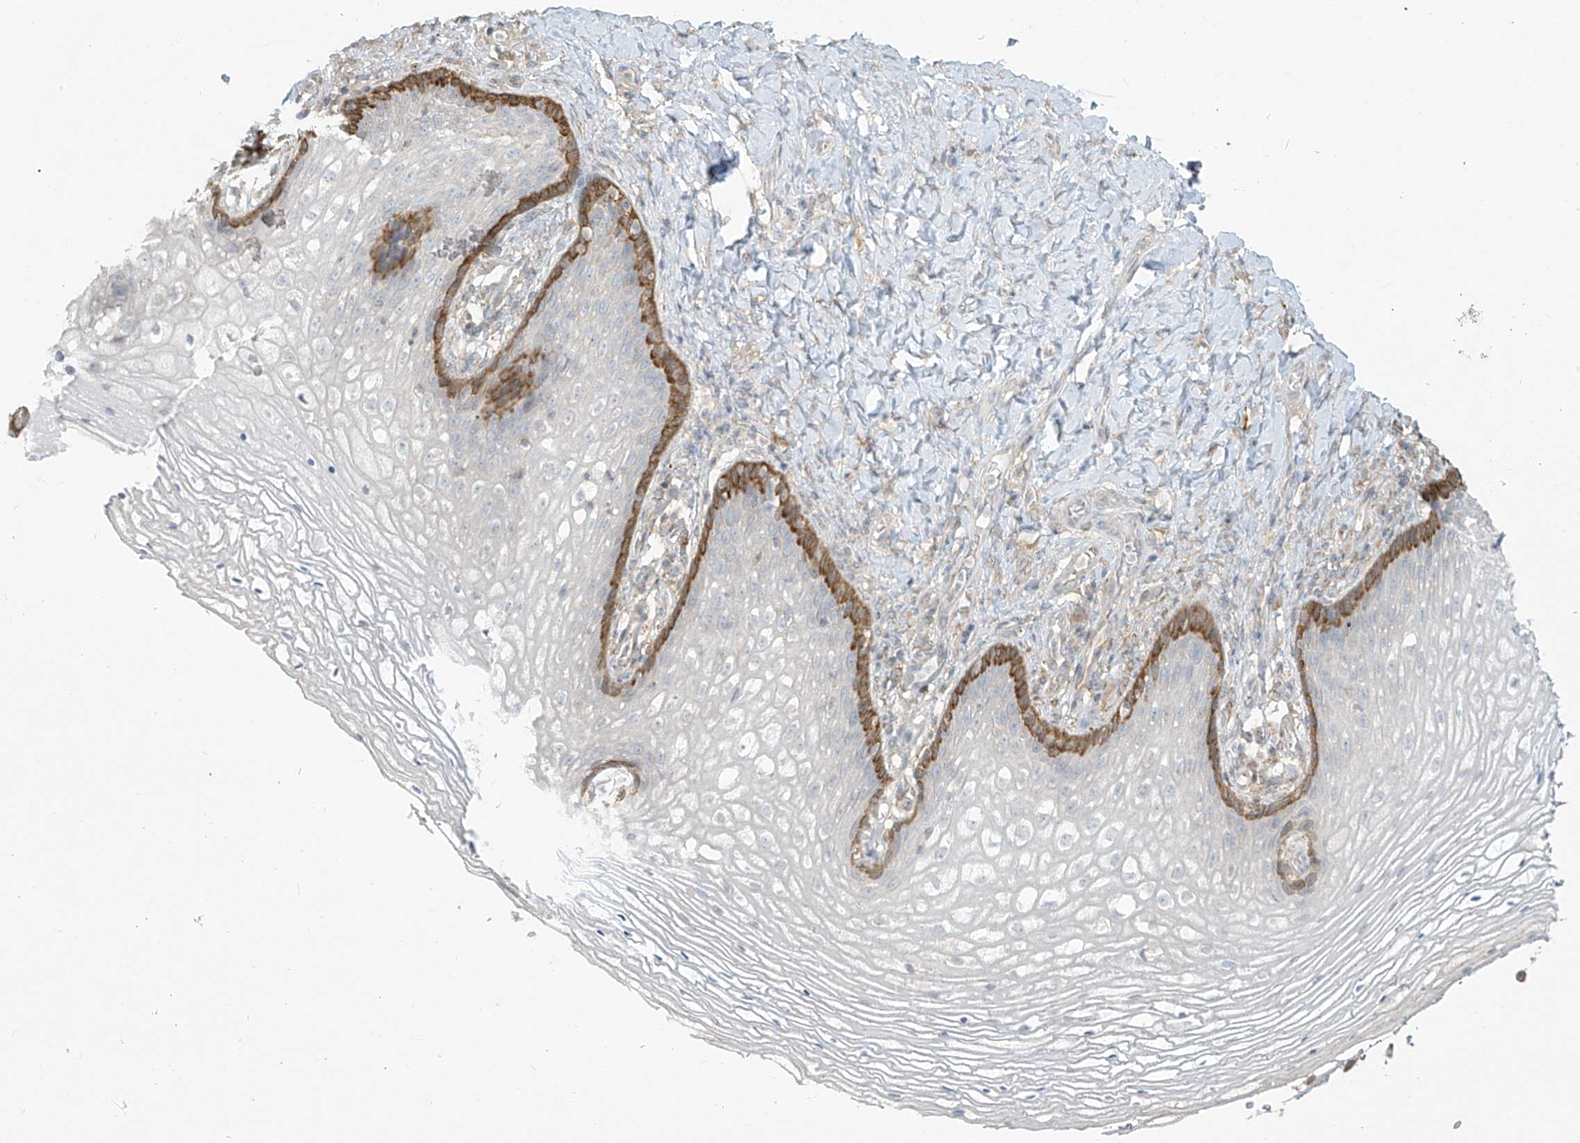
{"staining": {"intensity": "moderate", "quantity": "<25%", "location": "cytoplasmic/membranous"}, "tissue": "vagina", "cell_type": "Squamous epithelial cells", "image_type": "normal", "snomed": [{"axis": "morphology", "description": "Normal tissue, NOS"}, {"axis": "topography", "description": "Vagina"}], "caption": "Vagina stained with DAB (3,3'-diaminobenzidine) immunohistochemistry (IHC) exhibits low levels of moderate cytoplasmic/membranous staining in about <25% of squamous epithelial cells.", "gene": "TAGAP", "patient": {"sex": "female", "age": 60}}